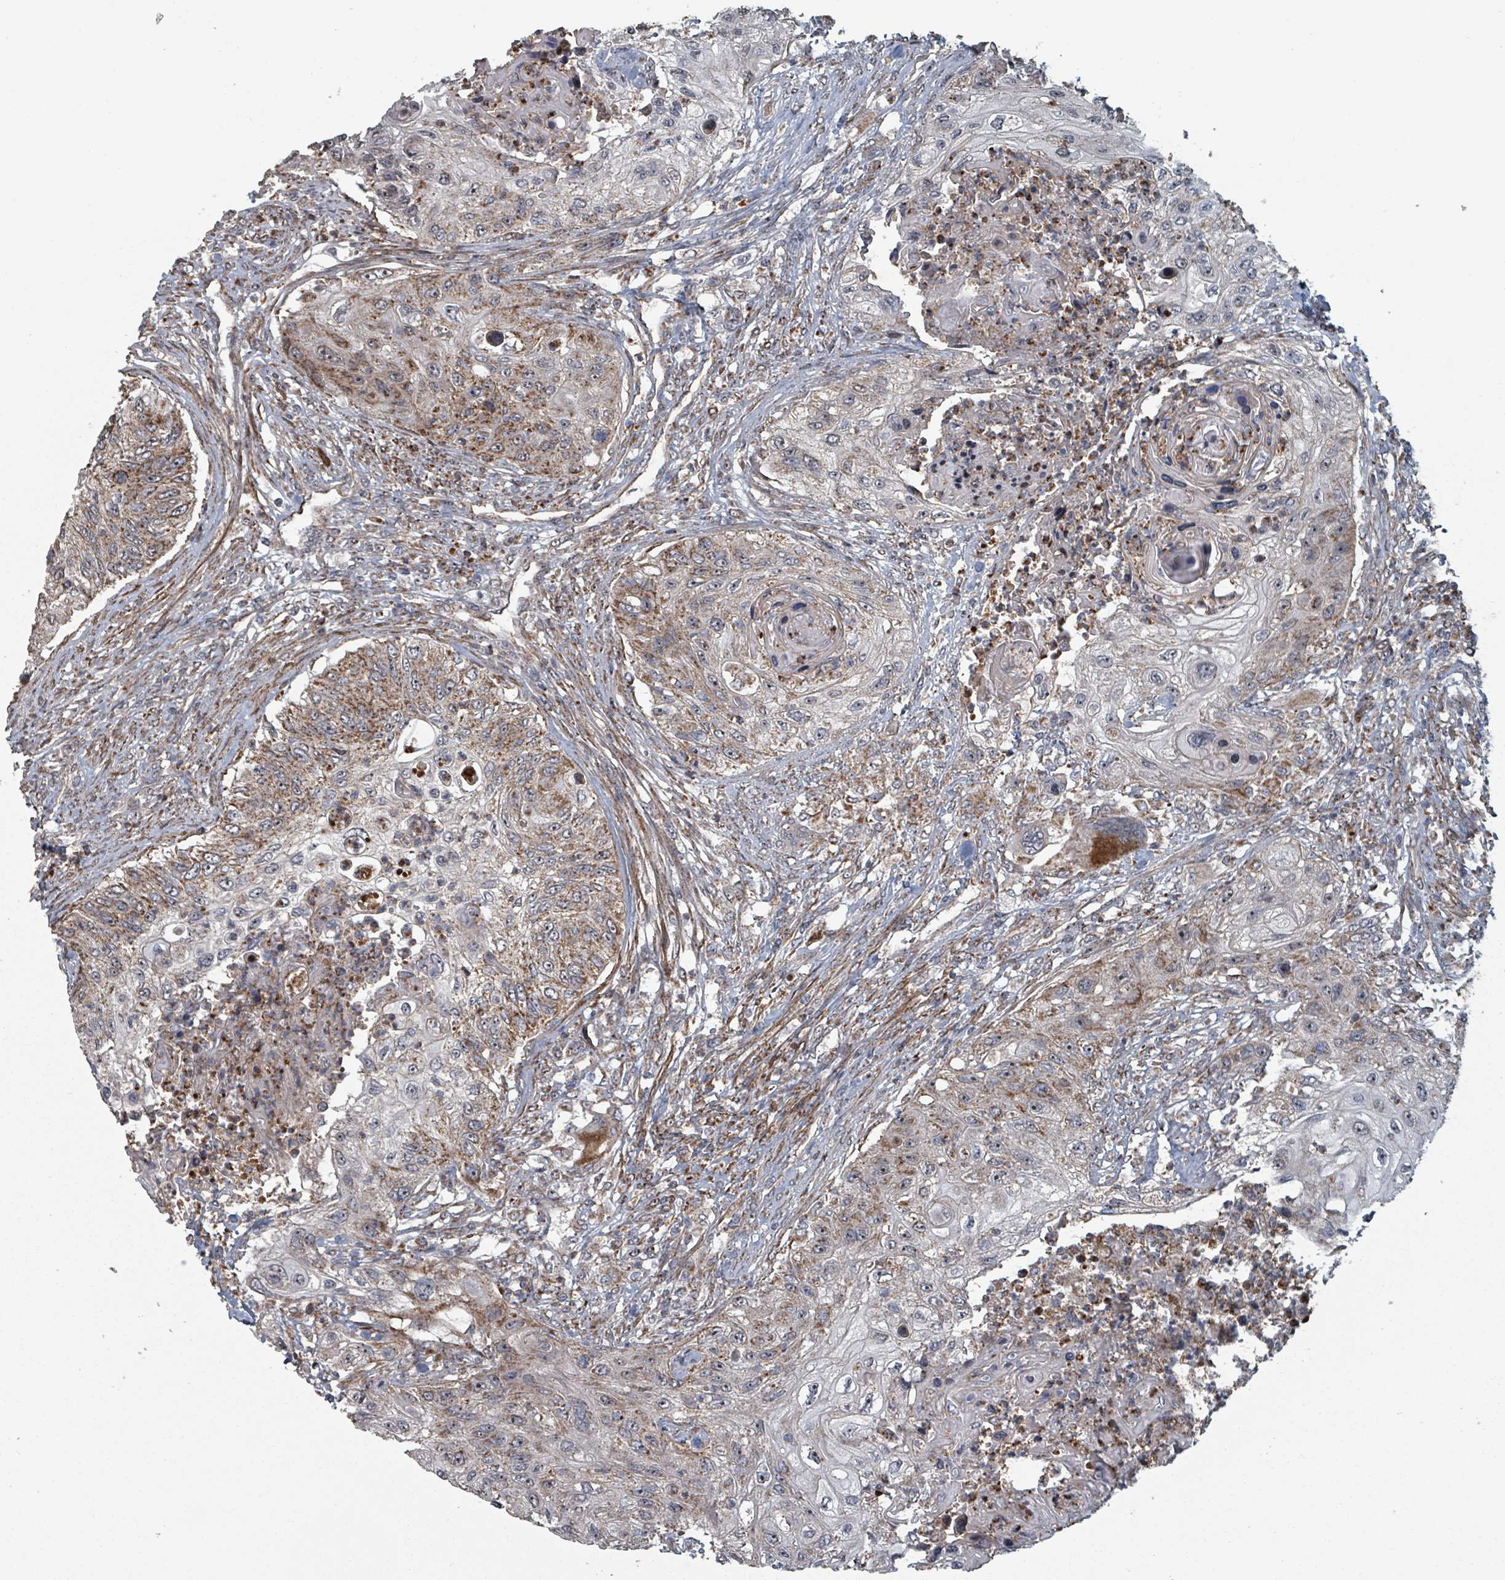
{"staining": {"intensity": "moderate", "quantity": "25%-75%", "location": "cytoplasmic/membranous"}, "tissue": "urothelial cancer", "cell_type": "Tumor cells", "image_type": "cancer", "snomed": [{"axis": "morphology", "description": "Urothelial carcinoma, High grade"}, {"axis": "topography", "description": "Urinary bladder"}], "caption": "Immunohistochemistry staining of urothelial carcinoma (high-grade), which exhibits medium levels of moderate cytoplasmic/membranous expression in about 25%-75% of tumor cells indicating moderate cytoplasmic/membranous protein expression. The staining was performed using DAB (brown) for protein detection and nuclei were counterstained in hematoxylin (blue).", "gene": "MRPL4", "patient": {"sex": "female", "age": 60}}